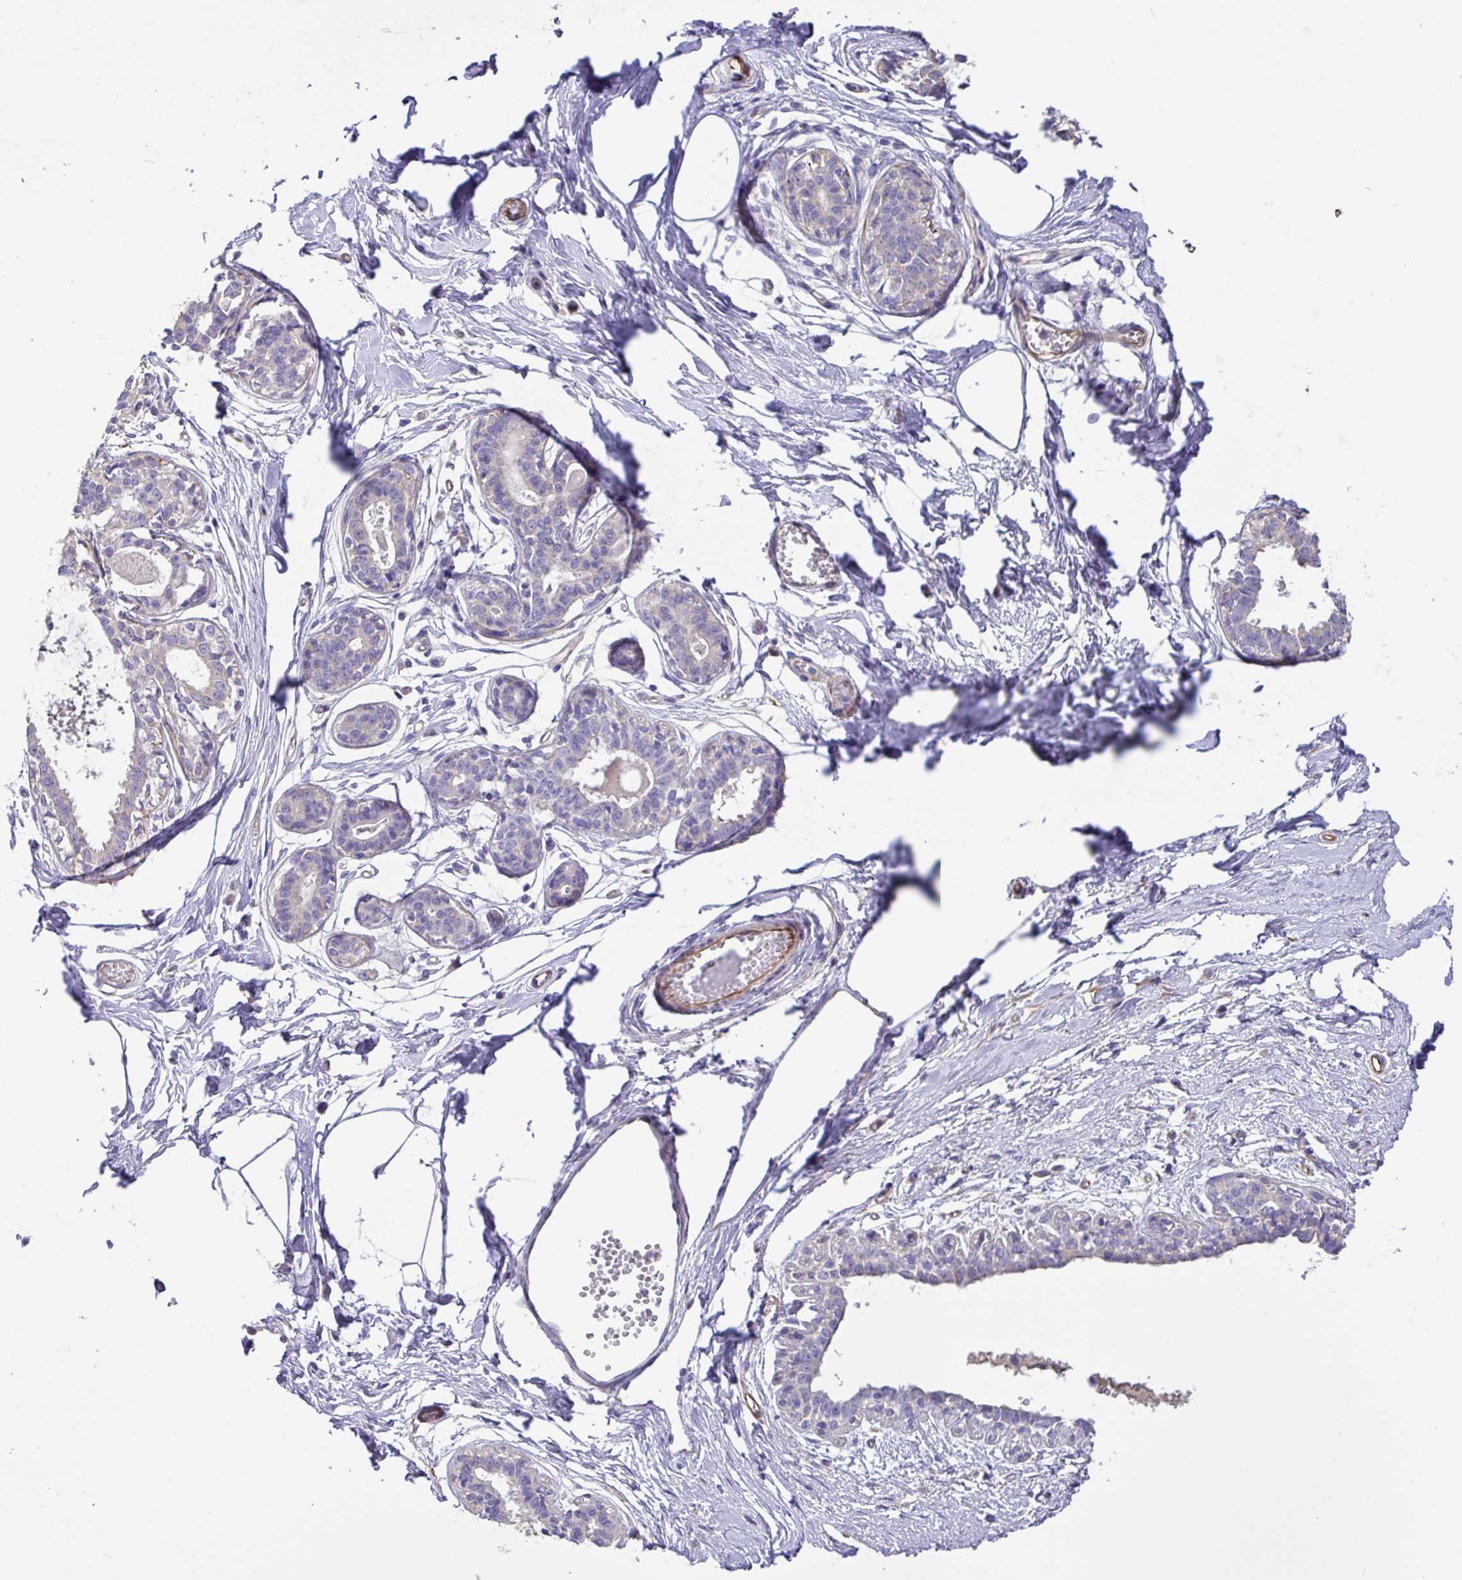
{"staining": {"intensity": "negative", "quantity": "none", "location": "none"}, "tissue": "breast", "cell_type": "Adipocytes", "image_type": "normal", "snomed": [{"axis": "morphology", "description": "Normal tissue, NOS"}, {"axis": "topography", "description": "Breast"}], "caption": "Histopathology image shows no protein positivity in adipocytes of normal breast. (Brightfield microscopy of DAB IHC at high magnification).", "gene": "MRM2", "patient": {"sex": "female", "age": 45}}